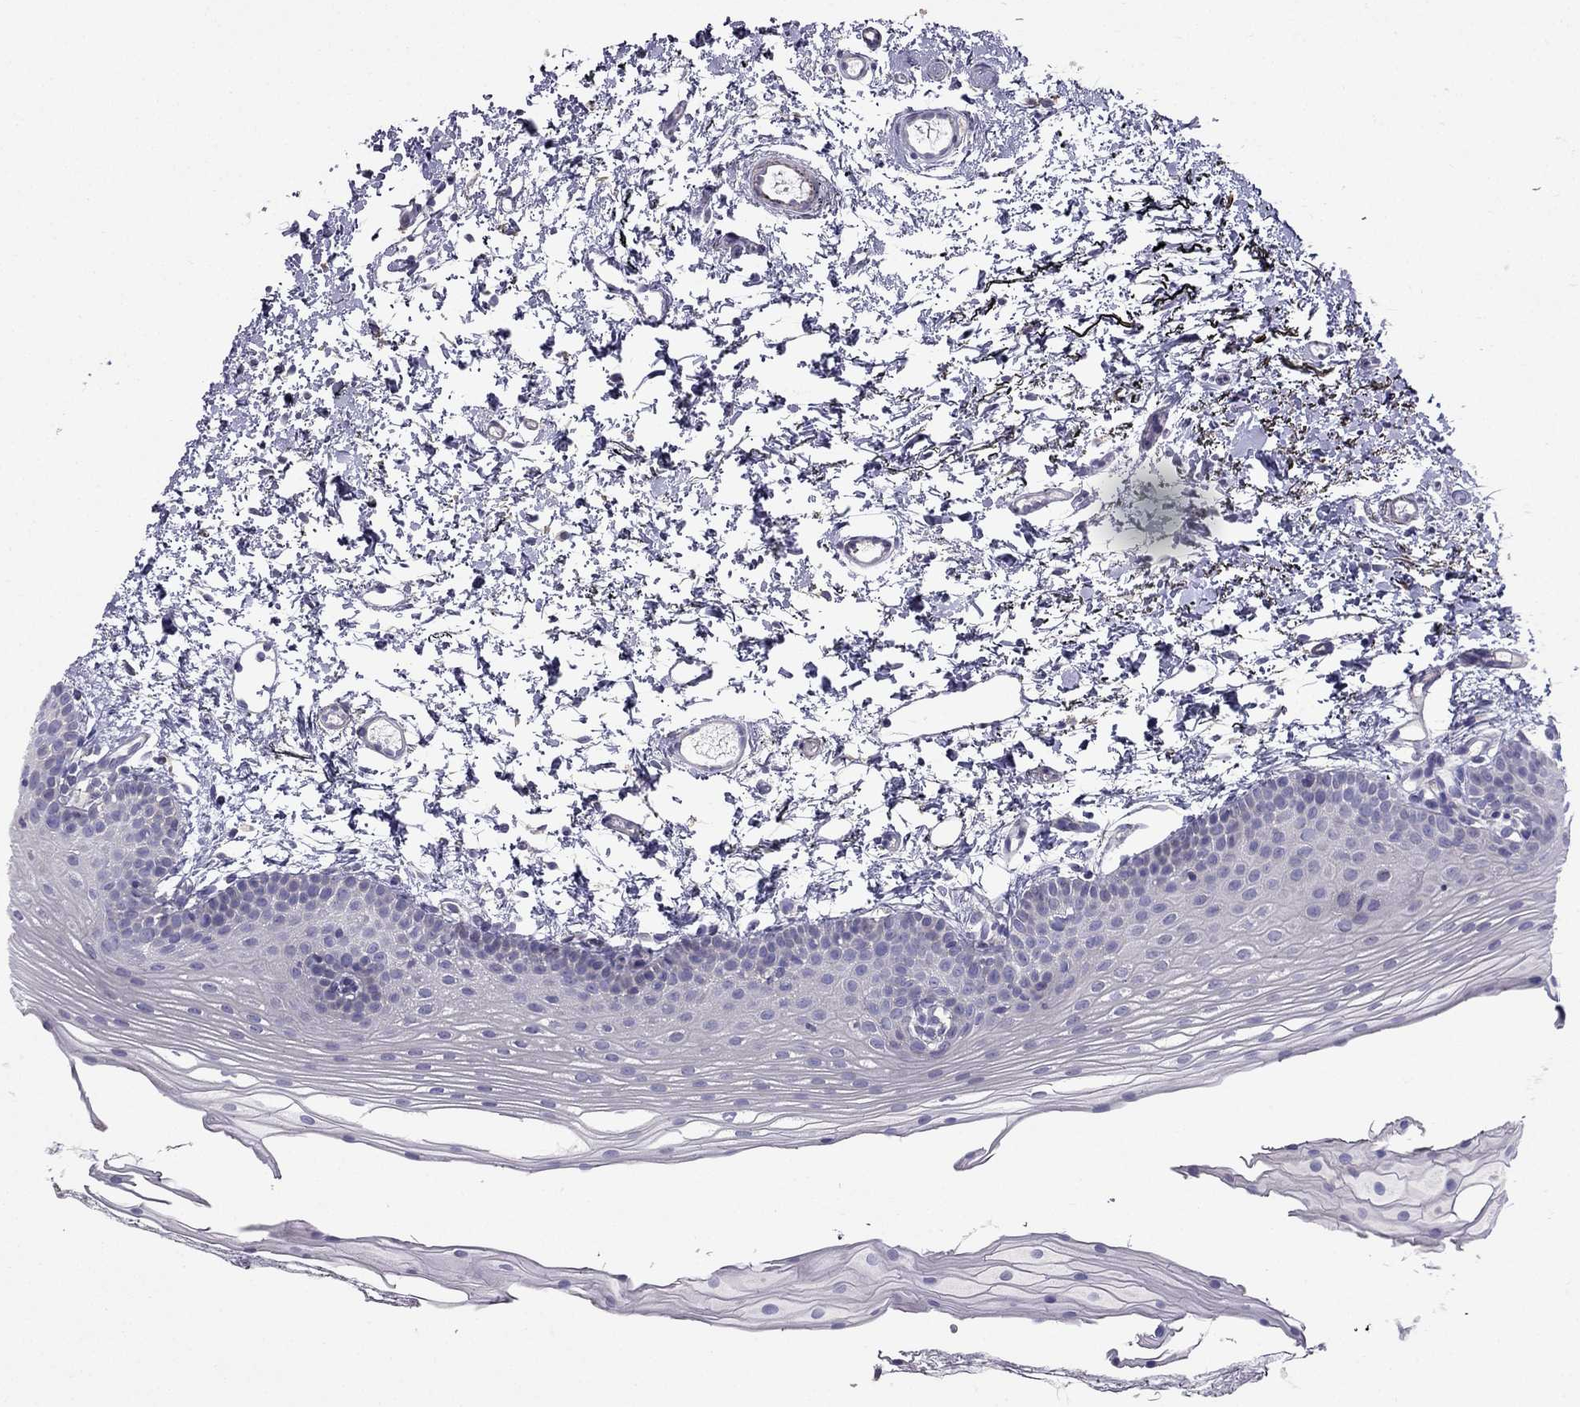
{"staining": {"intensity": "negative", "quantity": "none", "location": "none"}, "tissue": "oral mucosa", "cell_type": "Squamous epithelial cells", "image_type": "normal", "snomed": [{"axis": "morphology", "description": "Normal tissue, NOS"}, {"axis": "topography", "description": "Oral tissue"}], "caption": "The IHC histopathology image has no significant positivity in squamous epithelial cells of oral mucosa.", "gene": "AS3MT", "patient": {"sex": "female", "age": 57}}